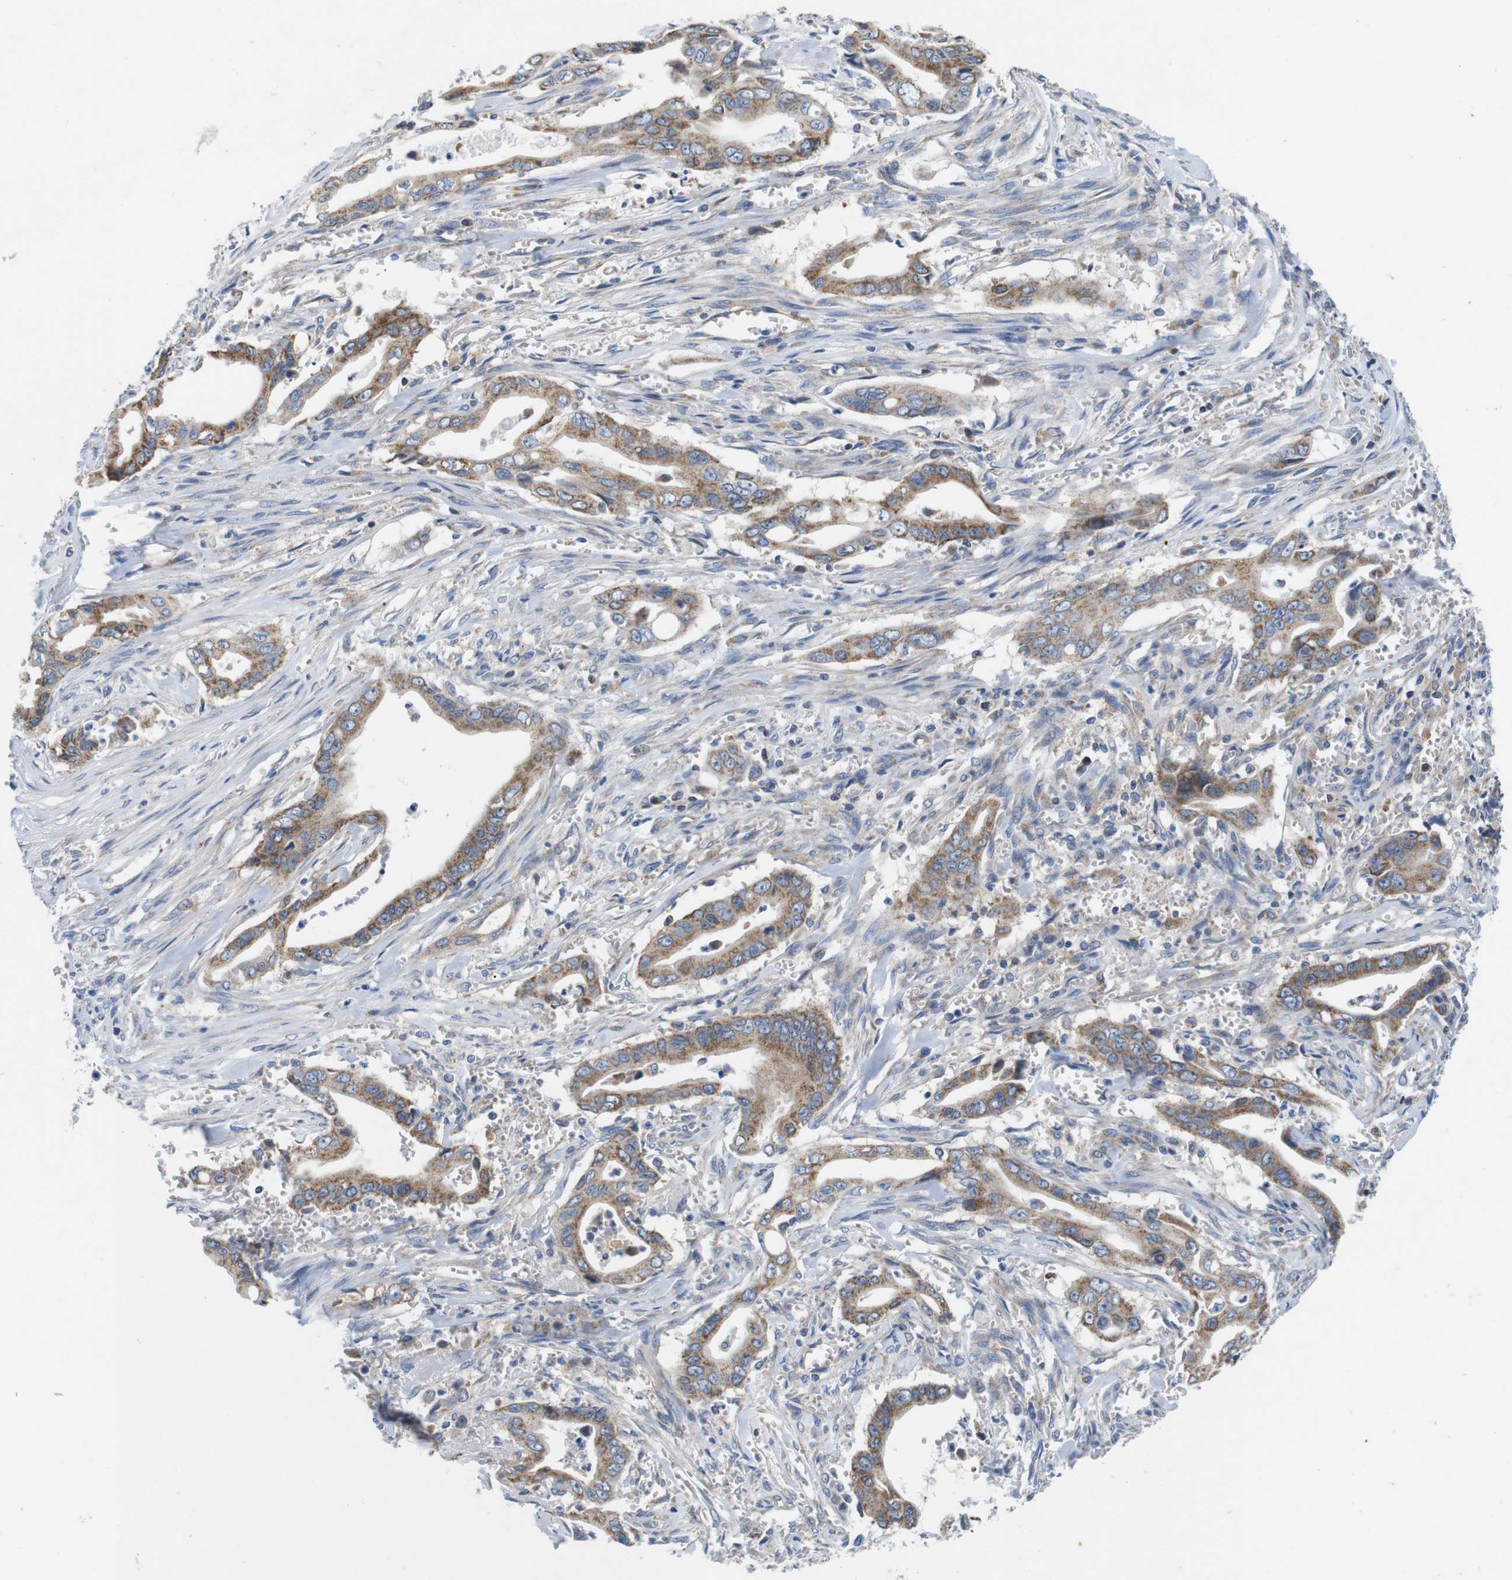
{"staining": {"intensity": "moderate", "quantity": ">75%", "location": "cytoplasmic/membranous"}, "tissue": "pancreatic cancer", "cell_type": "Tumor cells", "image_type": "cancer", "snomed": [{"axis": "morphology", "description": "Adenocarcinoma, NOS"}, {"axis": "topography", "description": "Pancreas"}], "caption": "High-power microscopy captured an immunohistochemistry (IHC) photomicrograph of pancreatic cancer (adenocarcinoma), revealing moderate cytoplasmic/membranous expression in about >75% of tumor cells. The protein of interest is stained brown, and the nuclei are stained in blue (DAB IHC with brightfield microscopy, high magnification).", "gene": "F2RL1", "patient": {"sex": "male", "age": 59}}